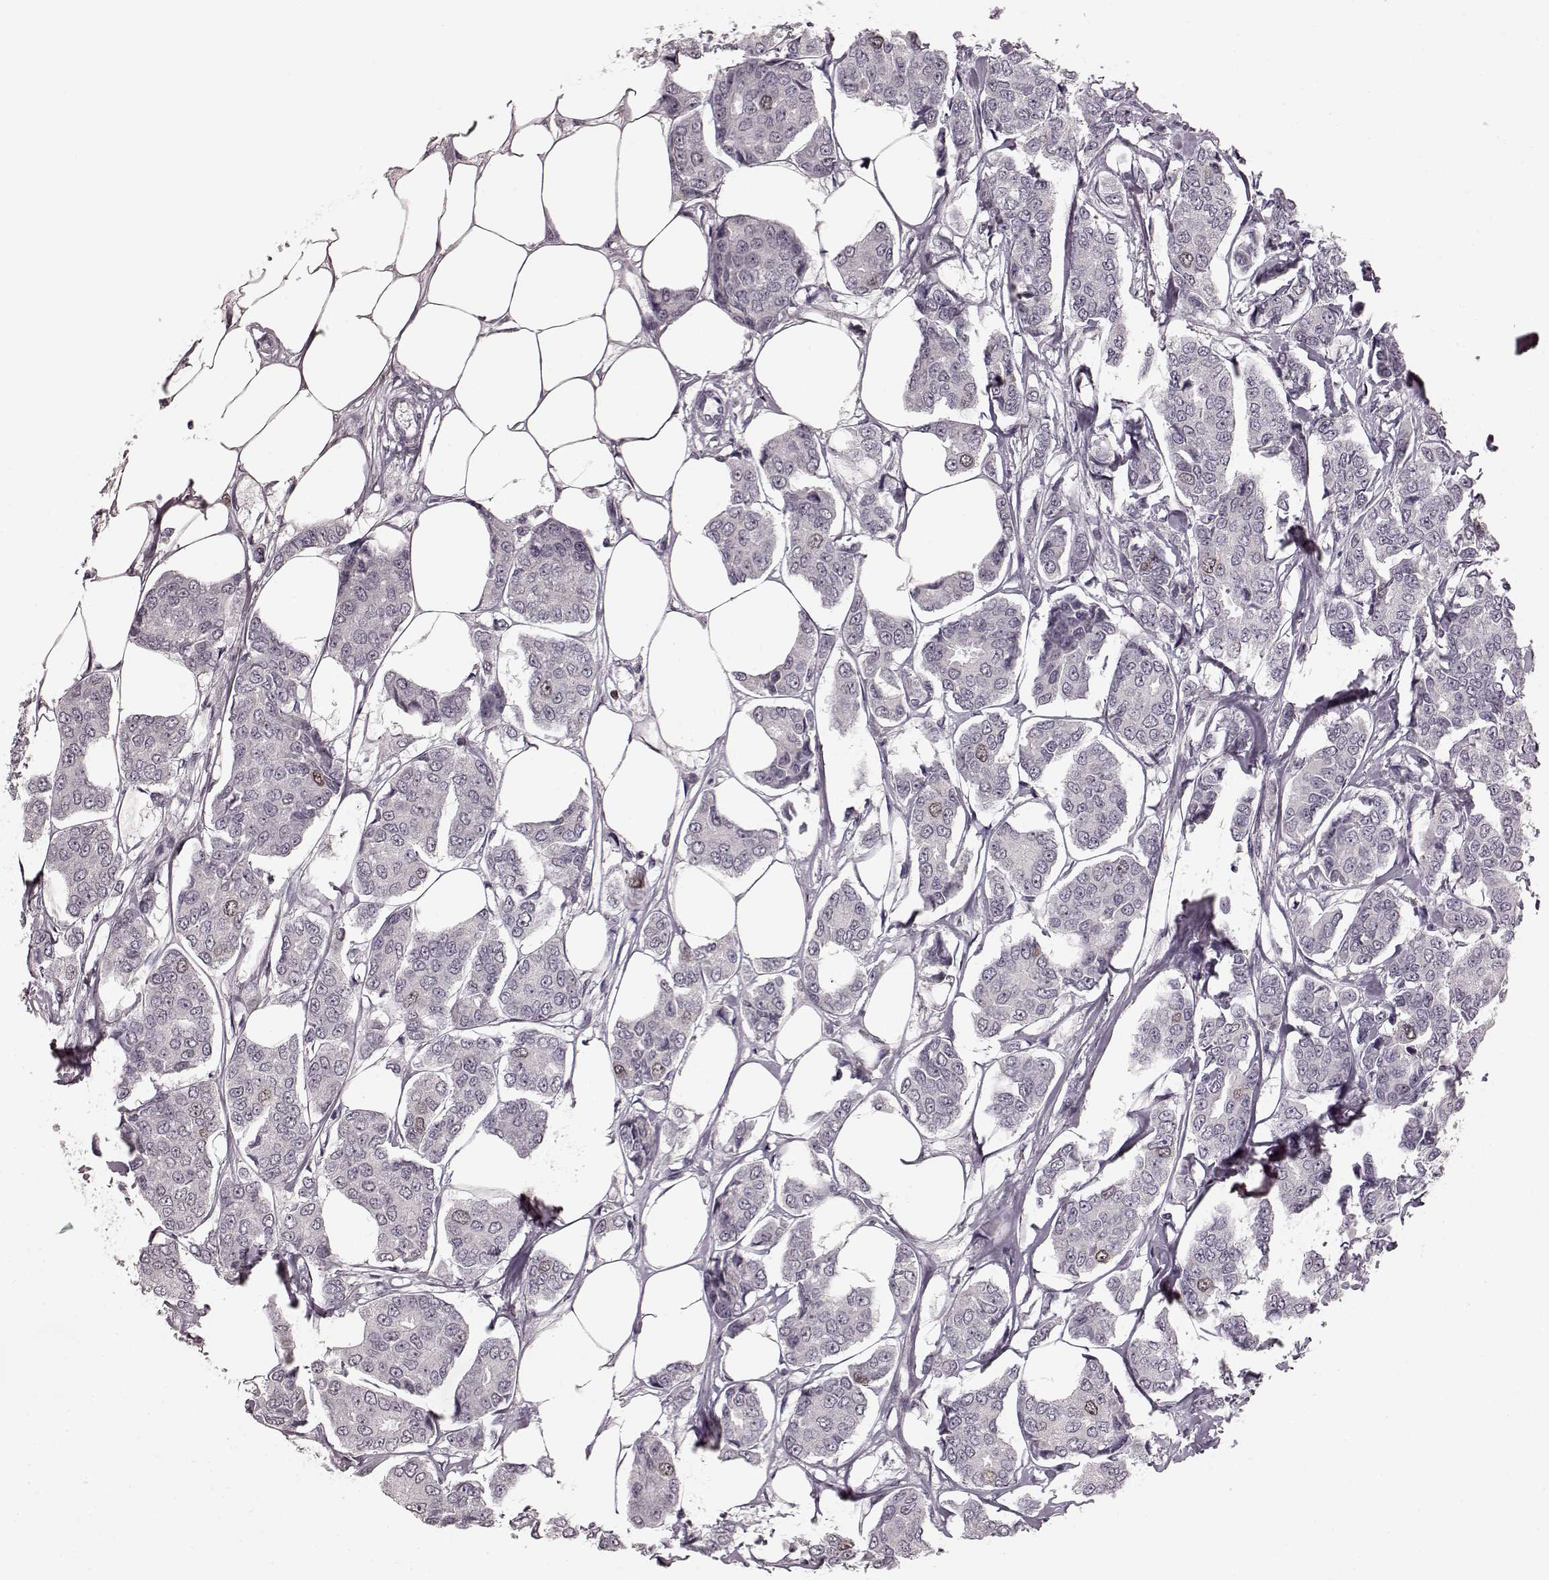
{"staining": {"intensity": "weak", "quantity": "<25%", "location": "nuclear"}, "tissue": "breast cancer", "cell_type": "Tumor cells", "image_type": "cancer", "snomed": [{"axis": "morphology", "description": "Duct carcinoma"}, {"axis": "topography", "description": "Breast"}], "caption": "Protein analysis of breast cancer reveals no significant positivity in tumor cells.", "gene": "CCNA2", "patient": {"sex": "female", "age": 94}}